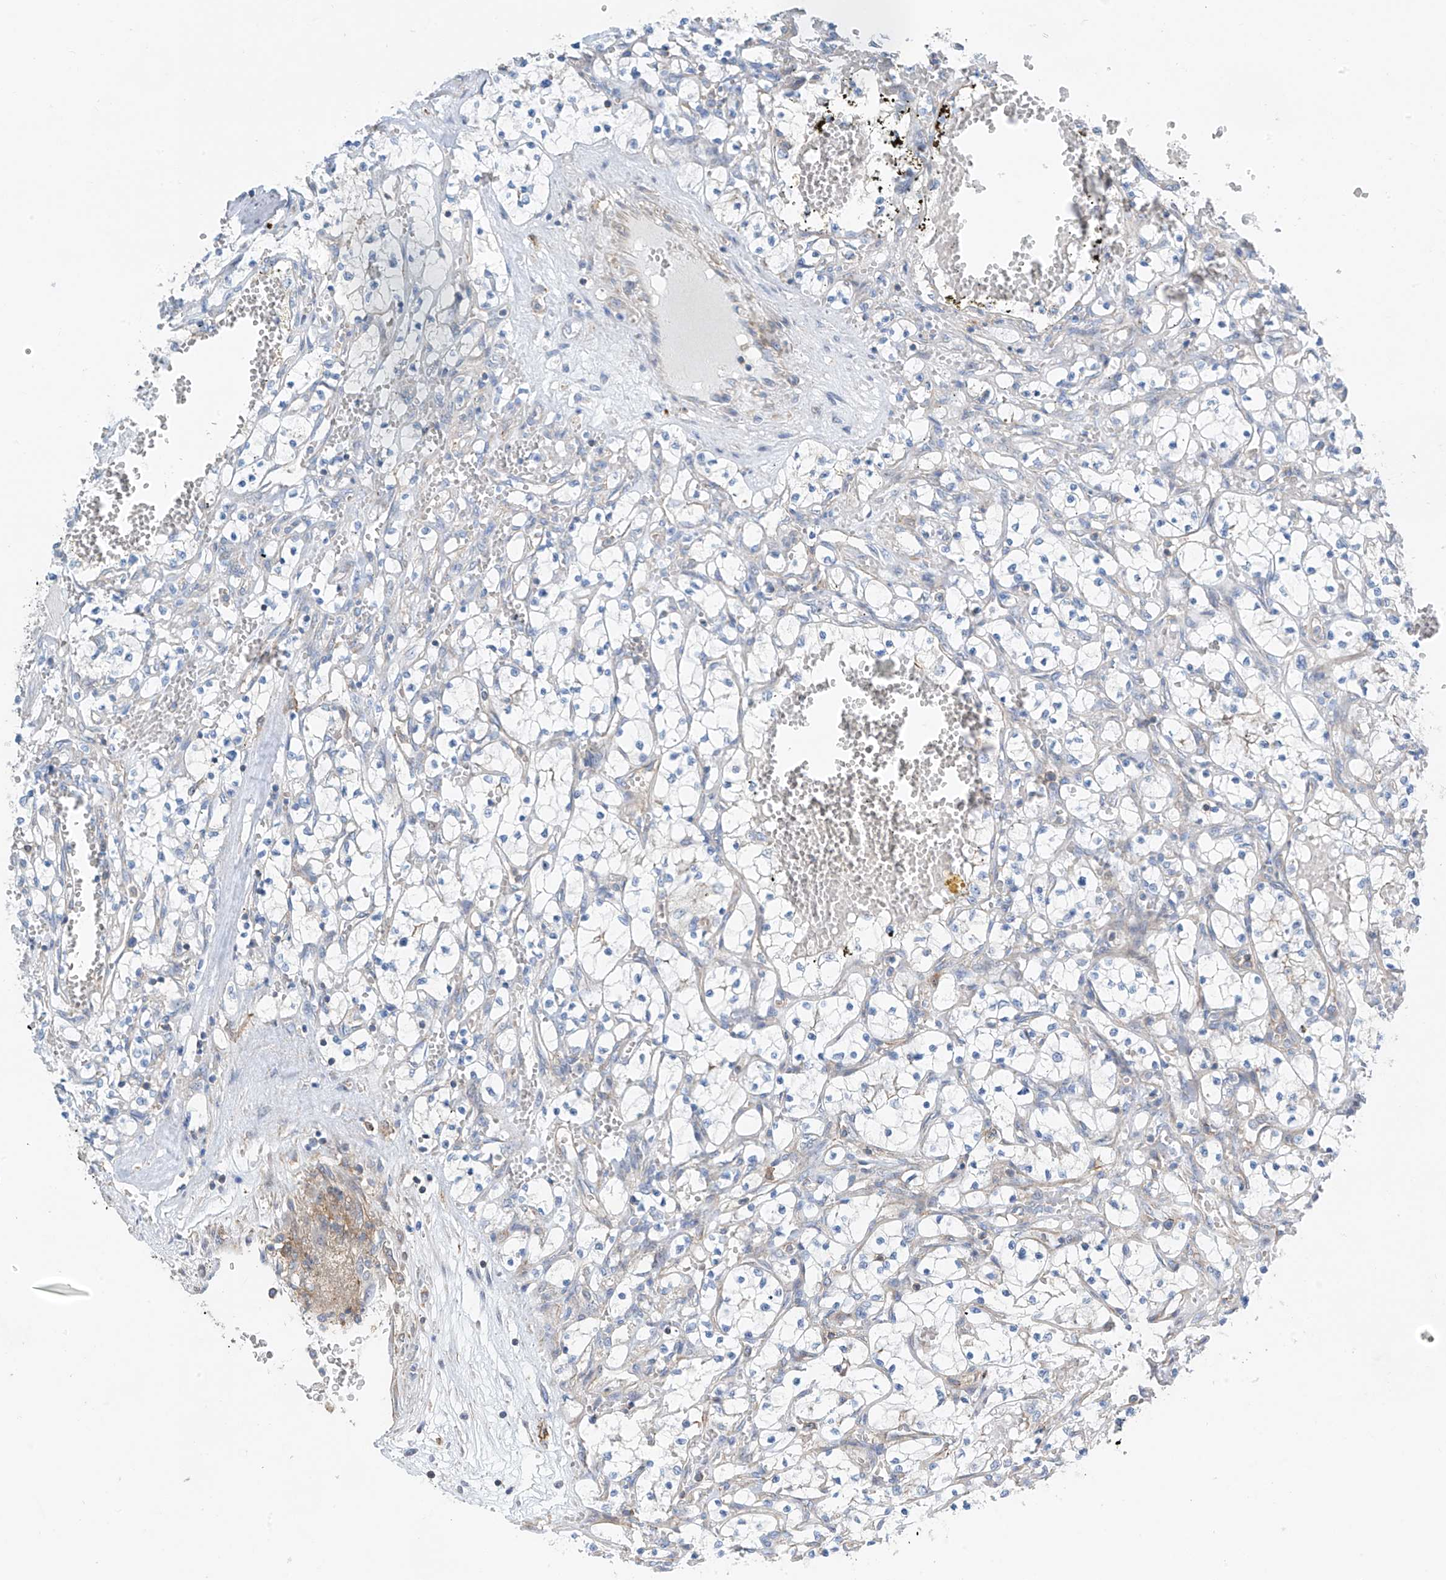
{"staining": {"intensity": "negative", "quantity": "none", "location": "none"}, "tissue": "renal cancer", "cell_type": "Tumor cells", "image_type": "cancer", "snomed": [{"axis": "morphology", "description": "Adenocarcinoma, NOS"}, {"axis": "topography", "description": "Kidney"}], "caption": "Human renal cancer (adenocarcinoma) stained for a protein using IHC exhibits no positivity in tumor cells.", "gene": "SLC1A5", "patient": {"sex": "female", "age": 69}}